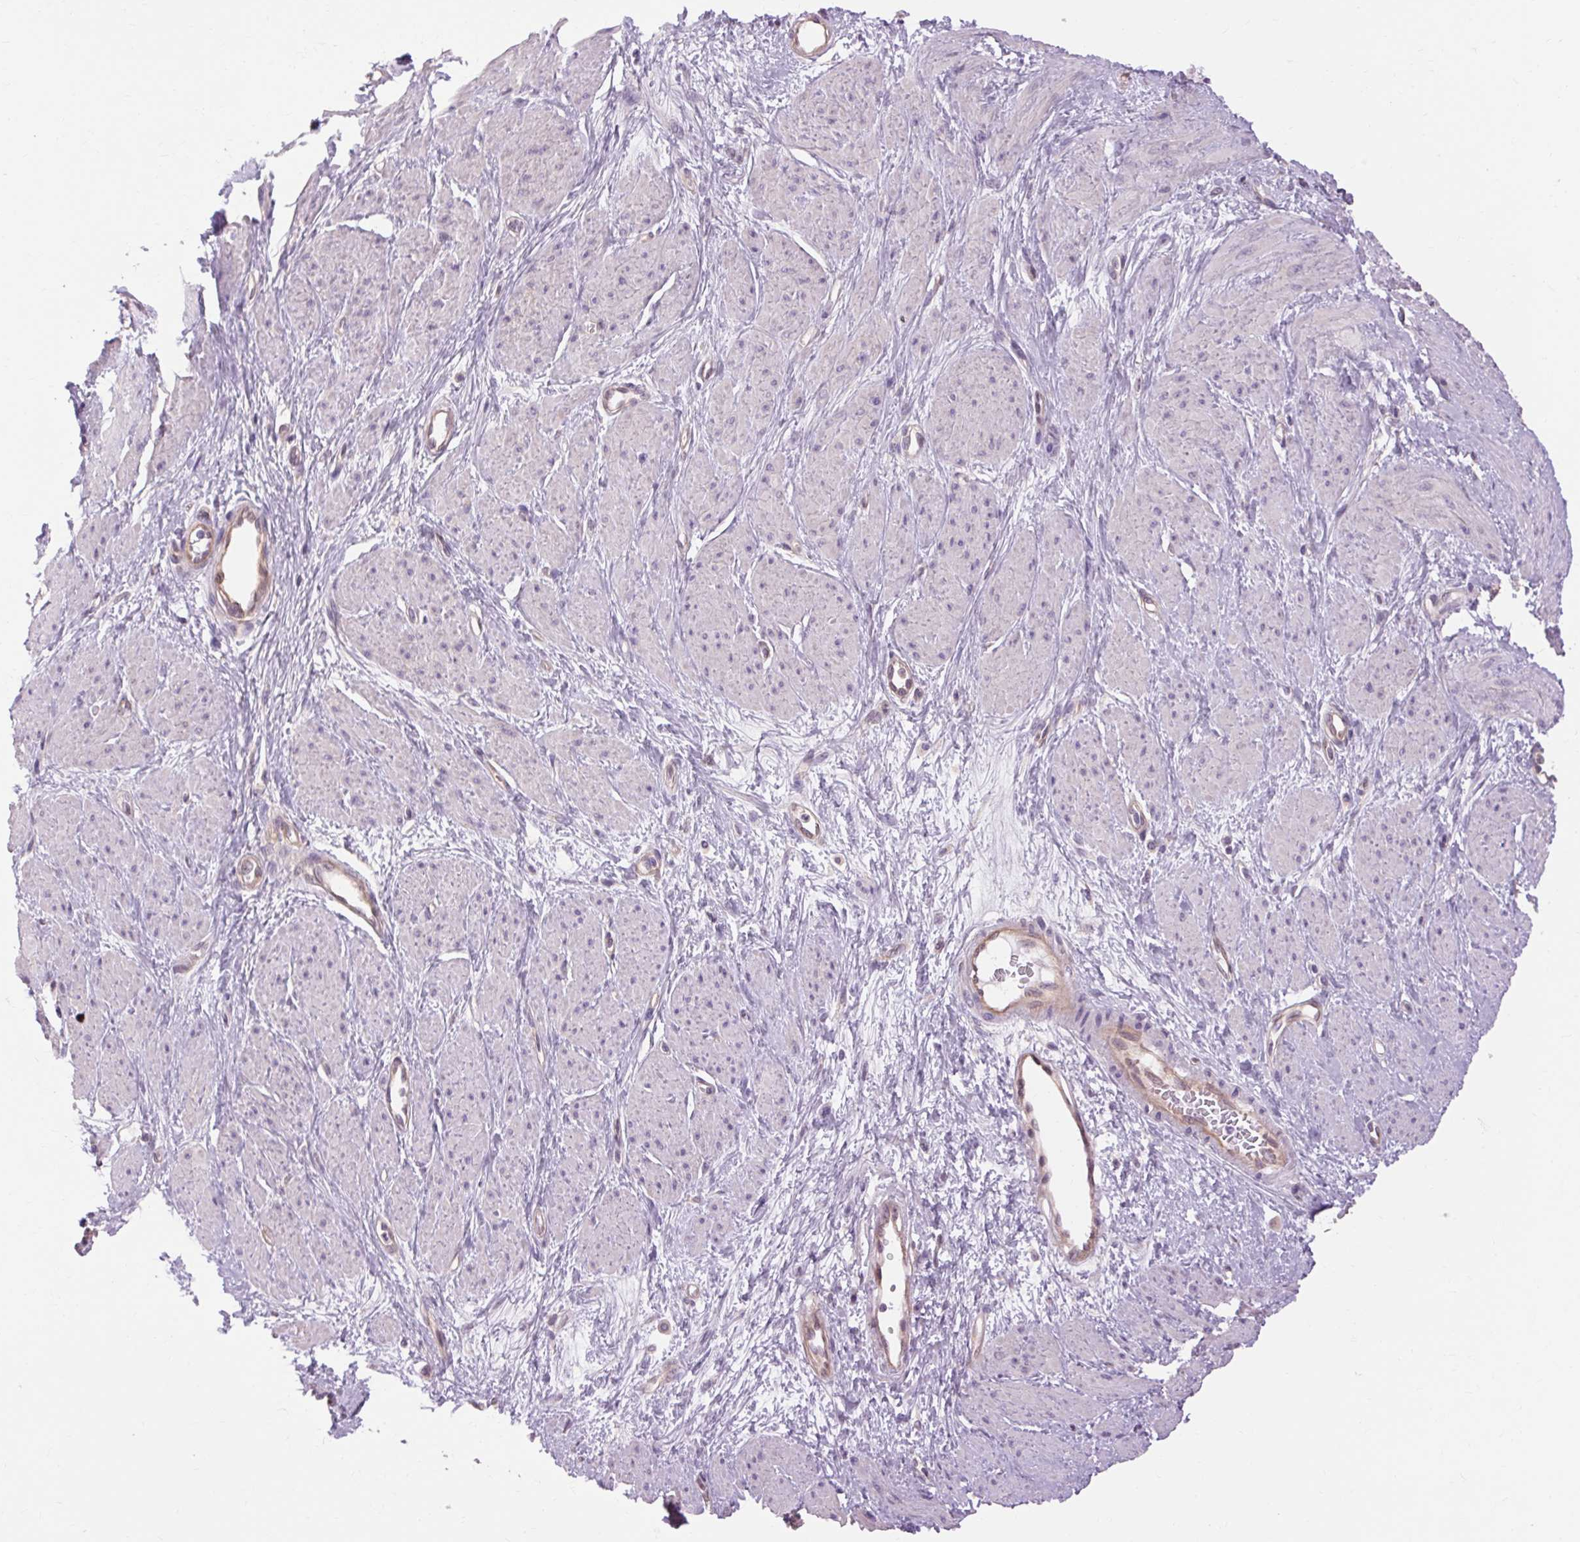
{"staining": {"intensity": "negative", "quantity": "none", "location": "none"}, "tissue": "smooth muscle", "cell_type": "Smooth muscle cells", "image_type": "normal", "snomed": [{"axis": "morphology", "description": "Normal tissue, NOS"}, {"axis": "topography", "description": "Smooth muscle"}, {"axis": "topography", "description": "Uterus"}], "caption": "DAB (3,3'-diaminobenzidine) immunohistochemical staining of normal smooth muscle shows no significant expression in smooth muscle cells. Nuclei are stained in blue.", "gene": "TM6SF1", "patient": {"sex": "female", "age": 39}}